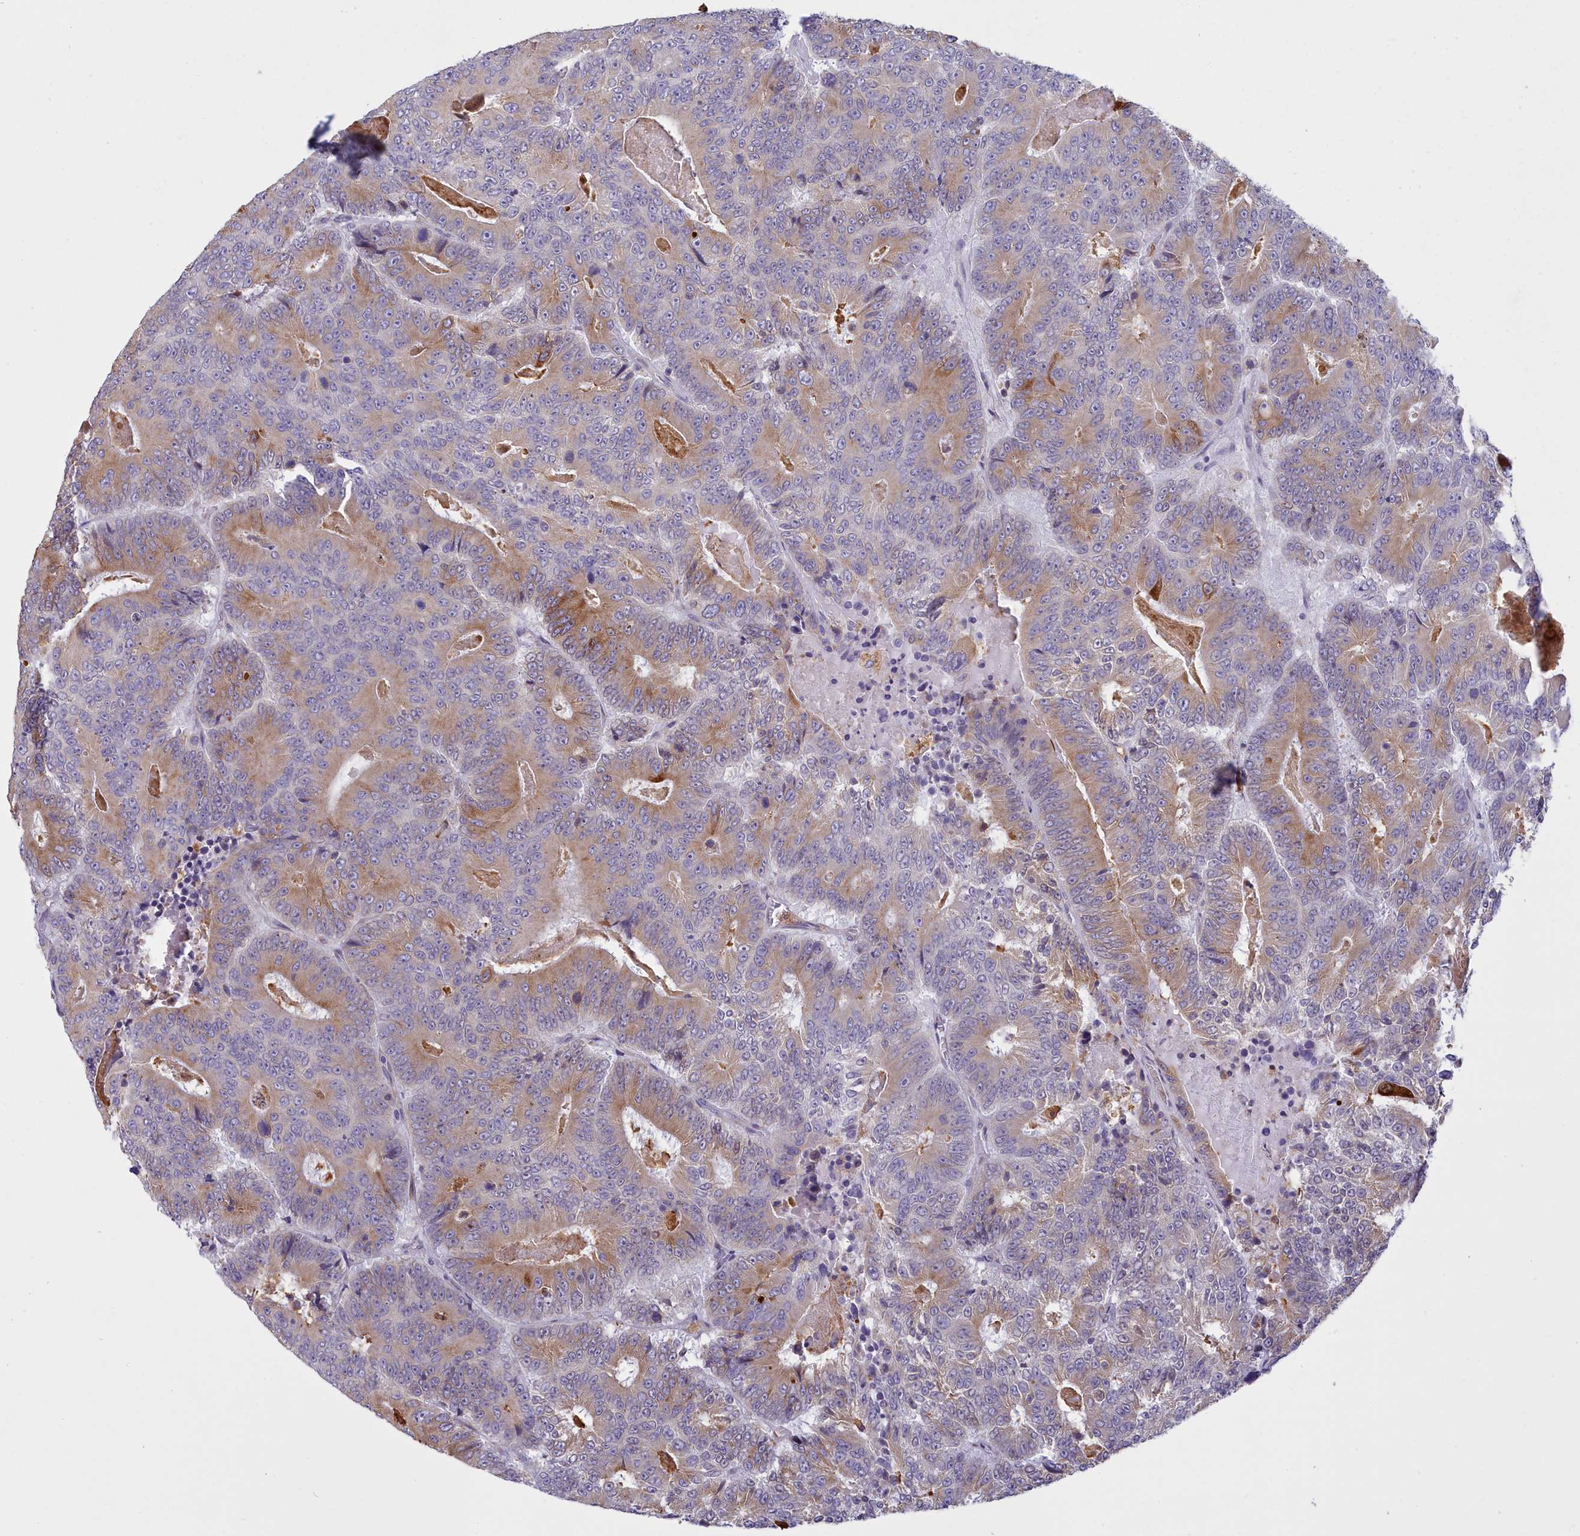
{"staining": {"intensity": "moderate", "quantity": "25%-75%", "location": "cytoplasmic/membranous"}, "tissue": "colorectal cancer", "cell_type": "Tumor cells", "image_type": "cancer", "snomed": [{"axis": "morphology", "description": "Adenocarcinoma, NOS"}, {"axis": "topography", "description": "Colon"}], "caption": "Immunohistochemical staining of adenocarcinoma (colorectal) displays medium levels of moderate cytoplasmic/membranous positivity in approximately 25%-75% of tumor cells. The staining was performed using DAB to visualize the protein expression in brown, while the nuclei were stained in blue with hematoxylin (Magnification: 20x).", "gene": "HM13", "patient": {"sex": "male", "age": 83}}